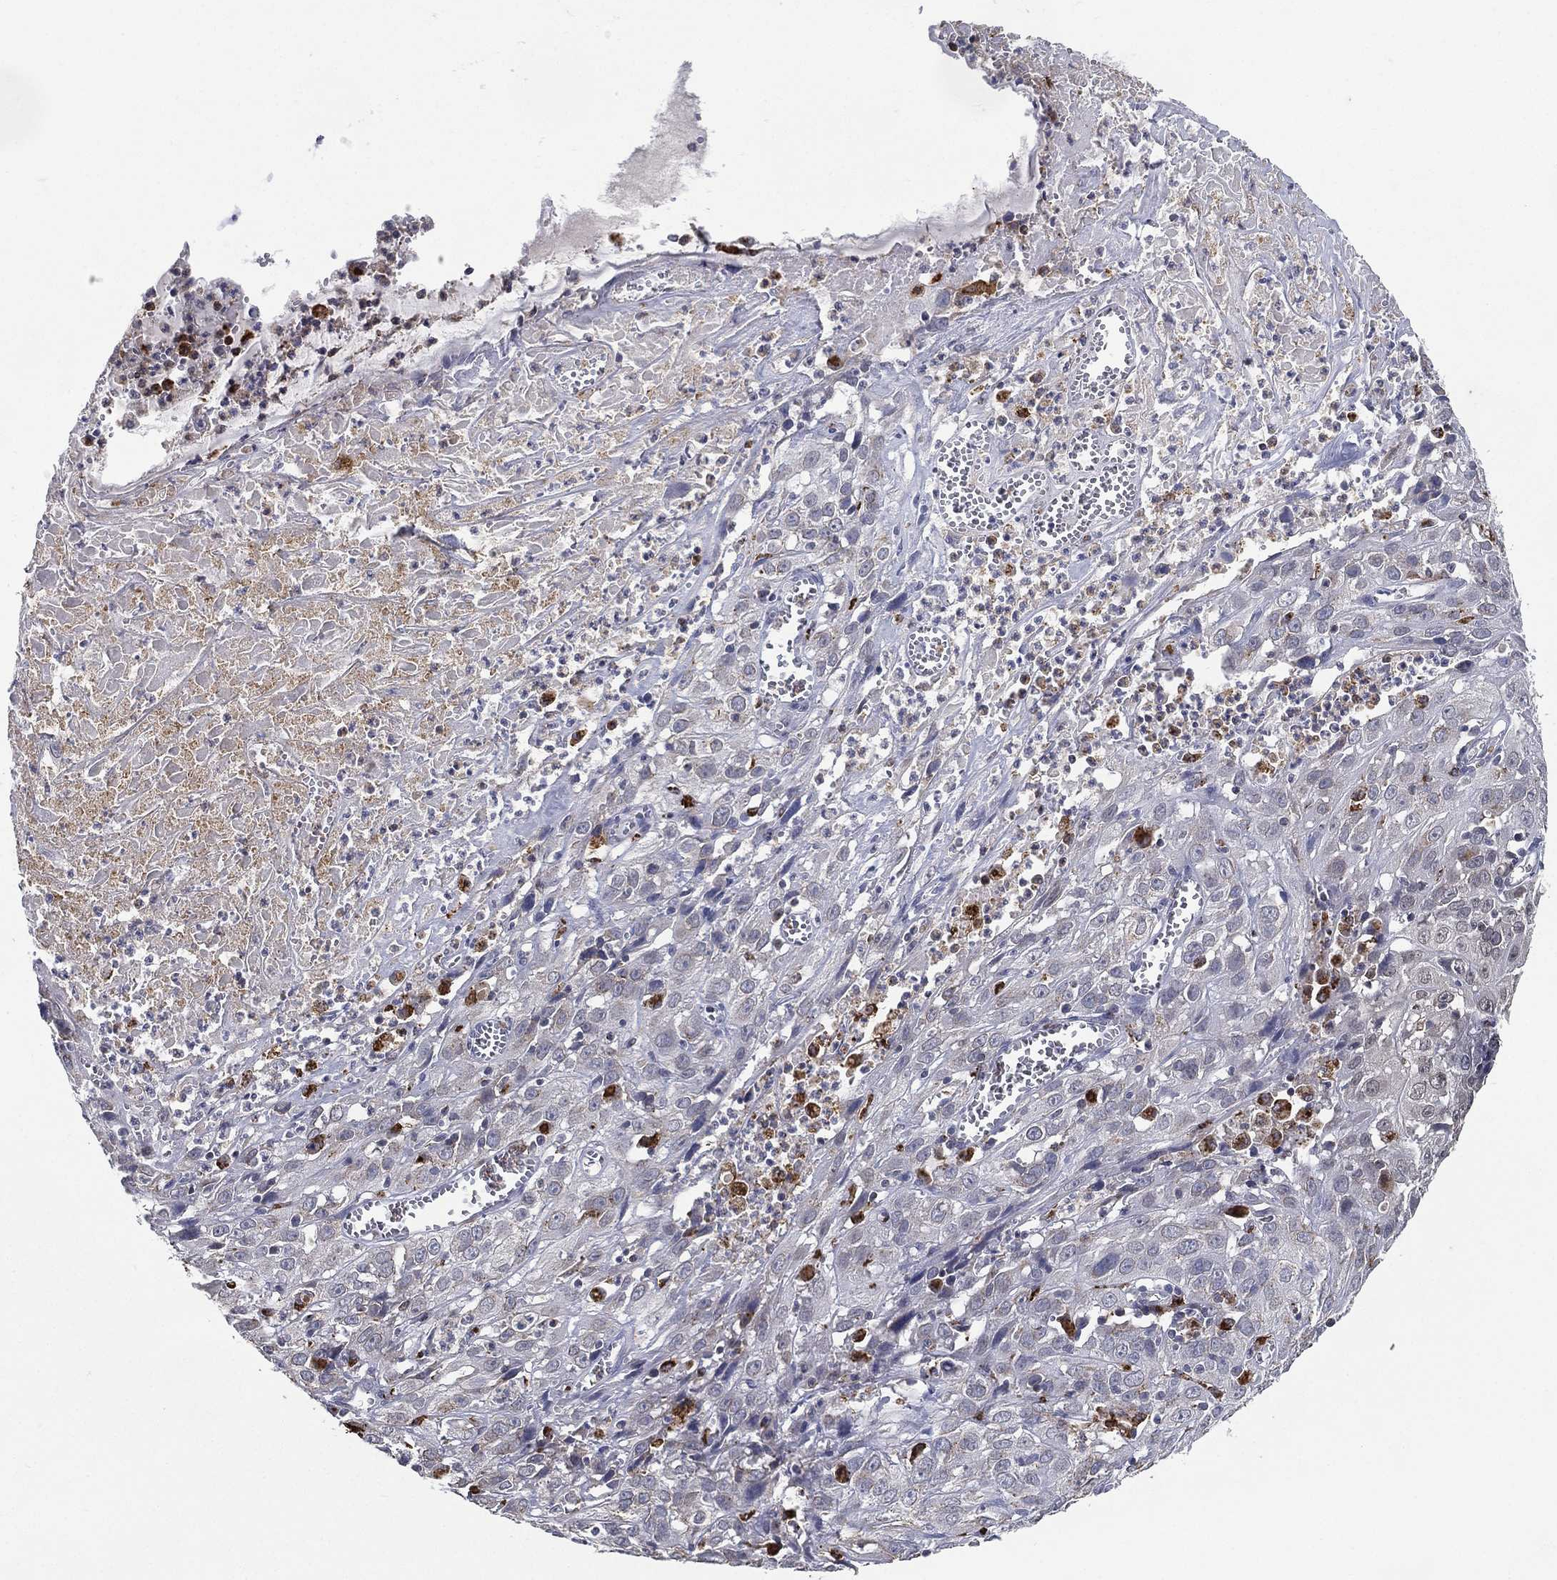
{"staining": {"intensity": "negative", "quantity": "none", "location": "none"}, "tissue": "cervical cancer", "cell_type": "Tumor cells", "image_type": "cancer", "snomed": [{"axis": "morphology", "description": "Squamous cell carcinoma, NOS"}, {"axis": "topography", "description": "Cervix"}], "caption": "Human cervical cancer stained for a protein using IHC exhibits no staining in tumor cells.", "gene": "EVI2B", "patient": {"sex": "female", "age": 32}}